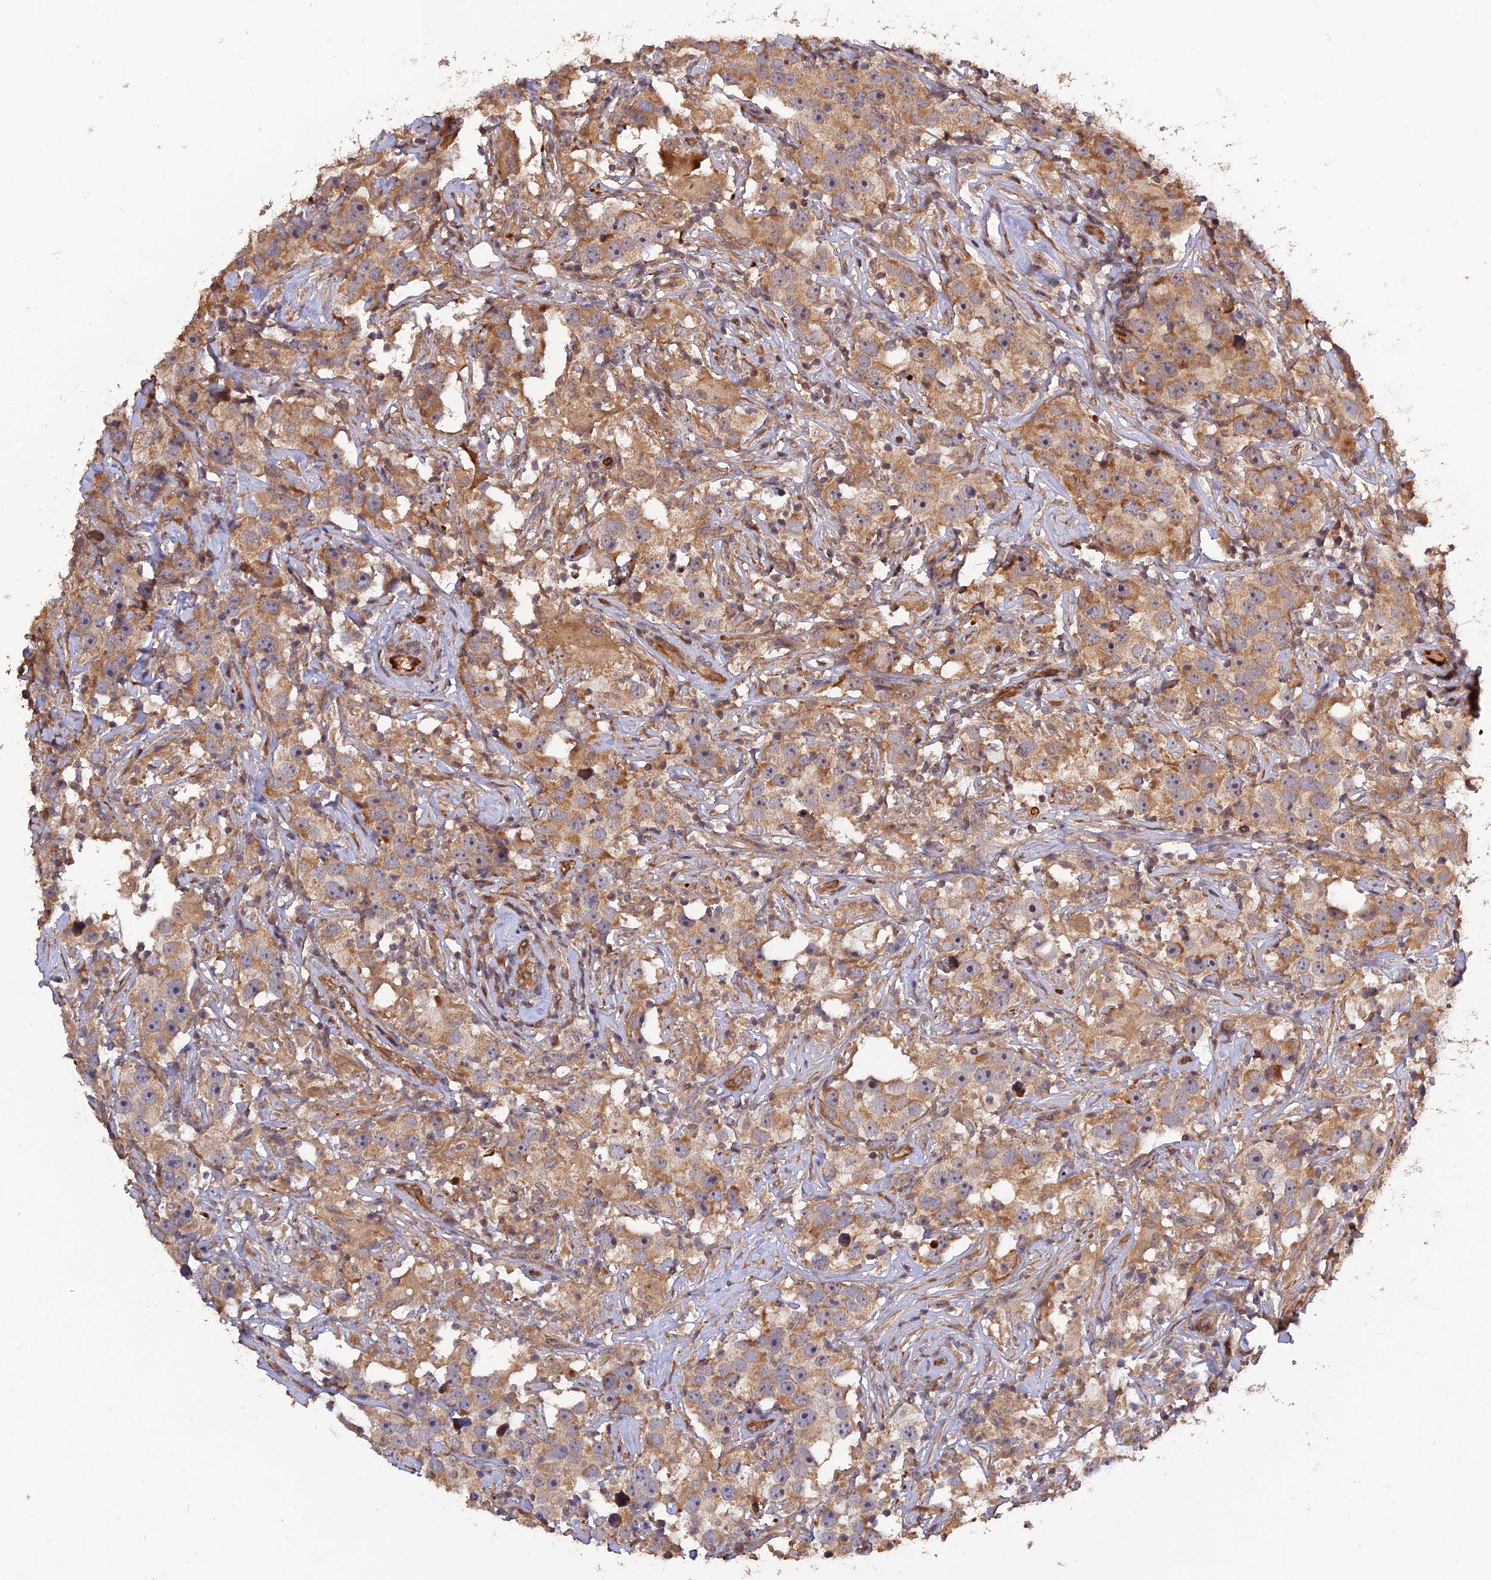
{"staining": {"intensity": "moderate", "quantity": ">75%", "location": "cytoplasmic/membranous"}, "tissue": "testis cancer", "cell_type": "Tumor cells", "image_type": "cancer", "snomed": [{"axis": "morphology", "description": "Seminoma, NOS"}, {"axis": "topography", "description": "Testis"}], "caption": "This is a micrograph of immunohistochemistry (IHC) staining of testis seminoma, which shows moderate expression in the cytoplasmic/membranous of tumor cells.", "gene": "CREBL2", "patient": {"sex": "male", "age": 49}}